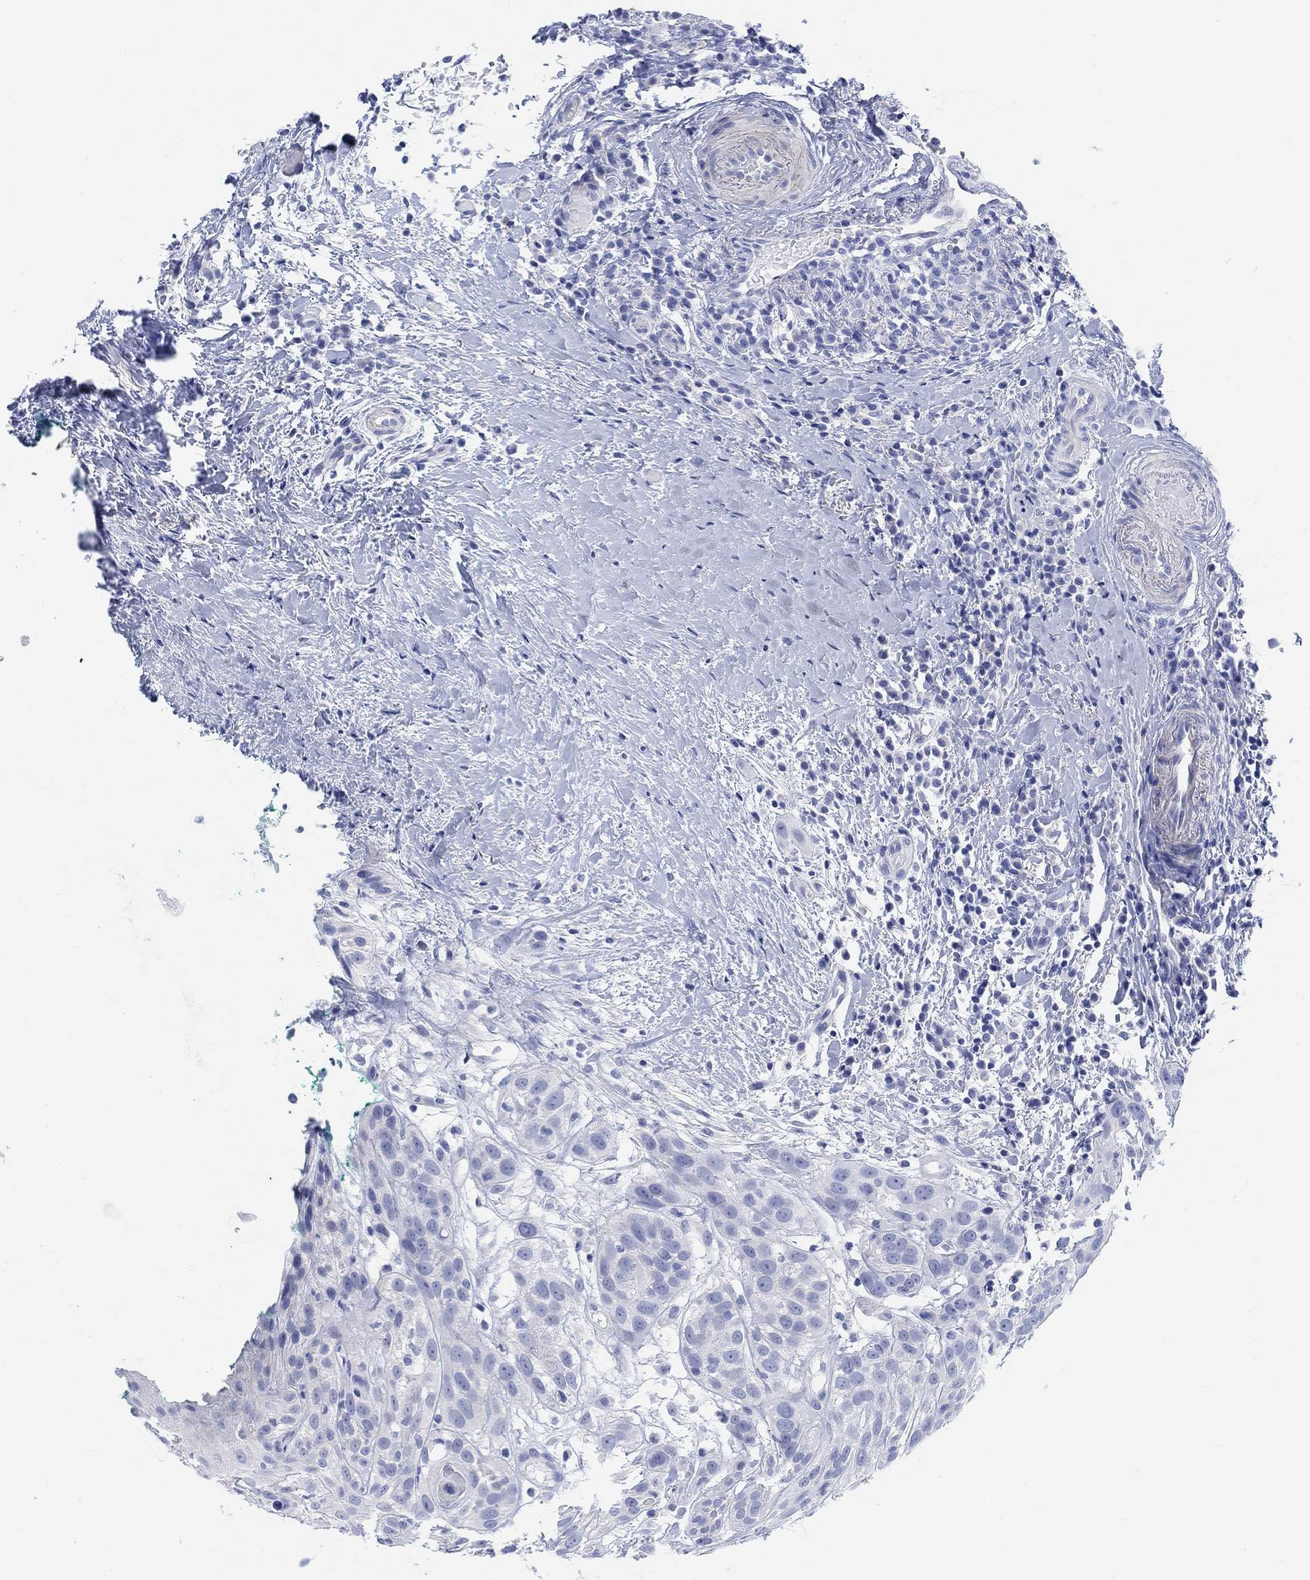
{"staining": {"intensity": "negative", "quantity": "none", "location": "none"}, "tissue": "head and neck cancer", "cell_type": "Tumor cells", "image_type": "cancer", "snomed": [{"axis": "morphology", "description": "Normal tissue, NOS"}, {"axis": "morphology", "description": "Squamous cell carcinoma, NOS"}, {"axis": "topography", "description": "Oral tissue"}, {"axis": "topography", "description": "Salivary gland"}, {"axis": "topography", "description": "Head-Neck"}], "caption": "Photomicrograph shows no significant protein expression in tumor cells of head and neck cancer (squamous cell carcinoma).", "gene": "XIRP2", "patient": {"sex": "female", "age": 62}}